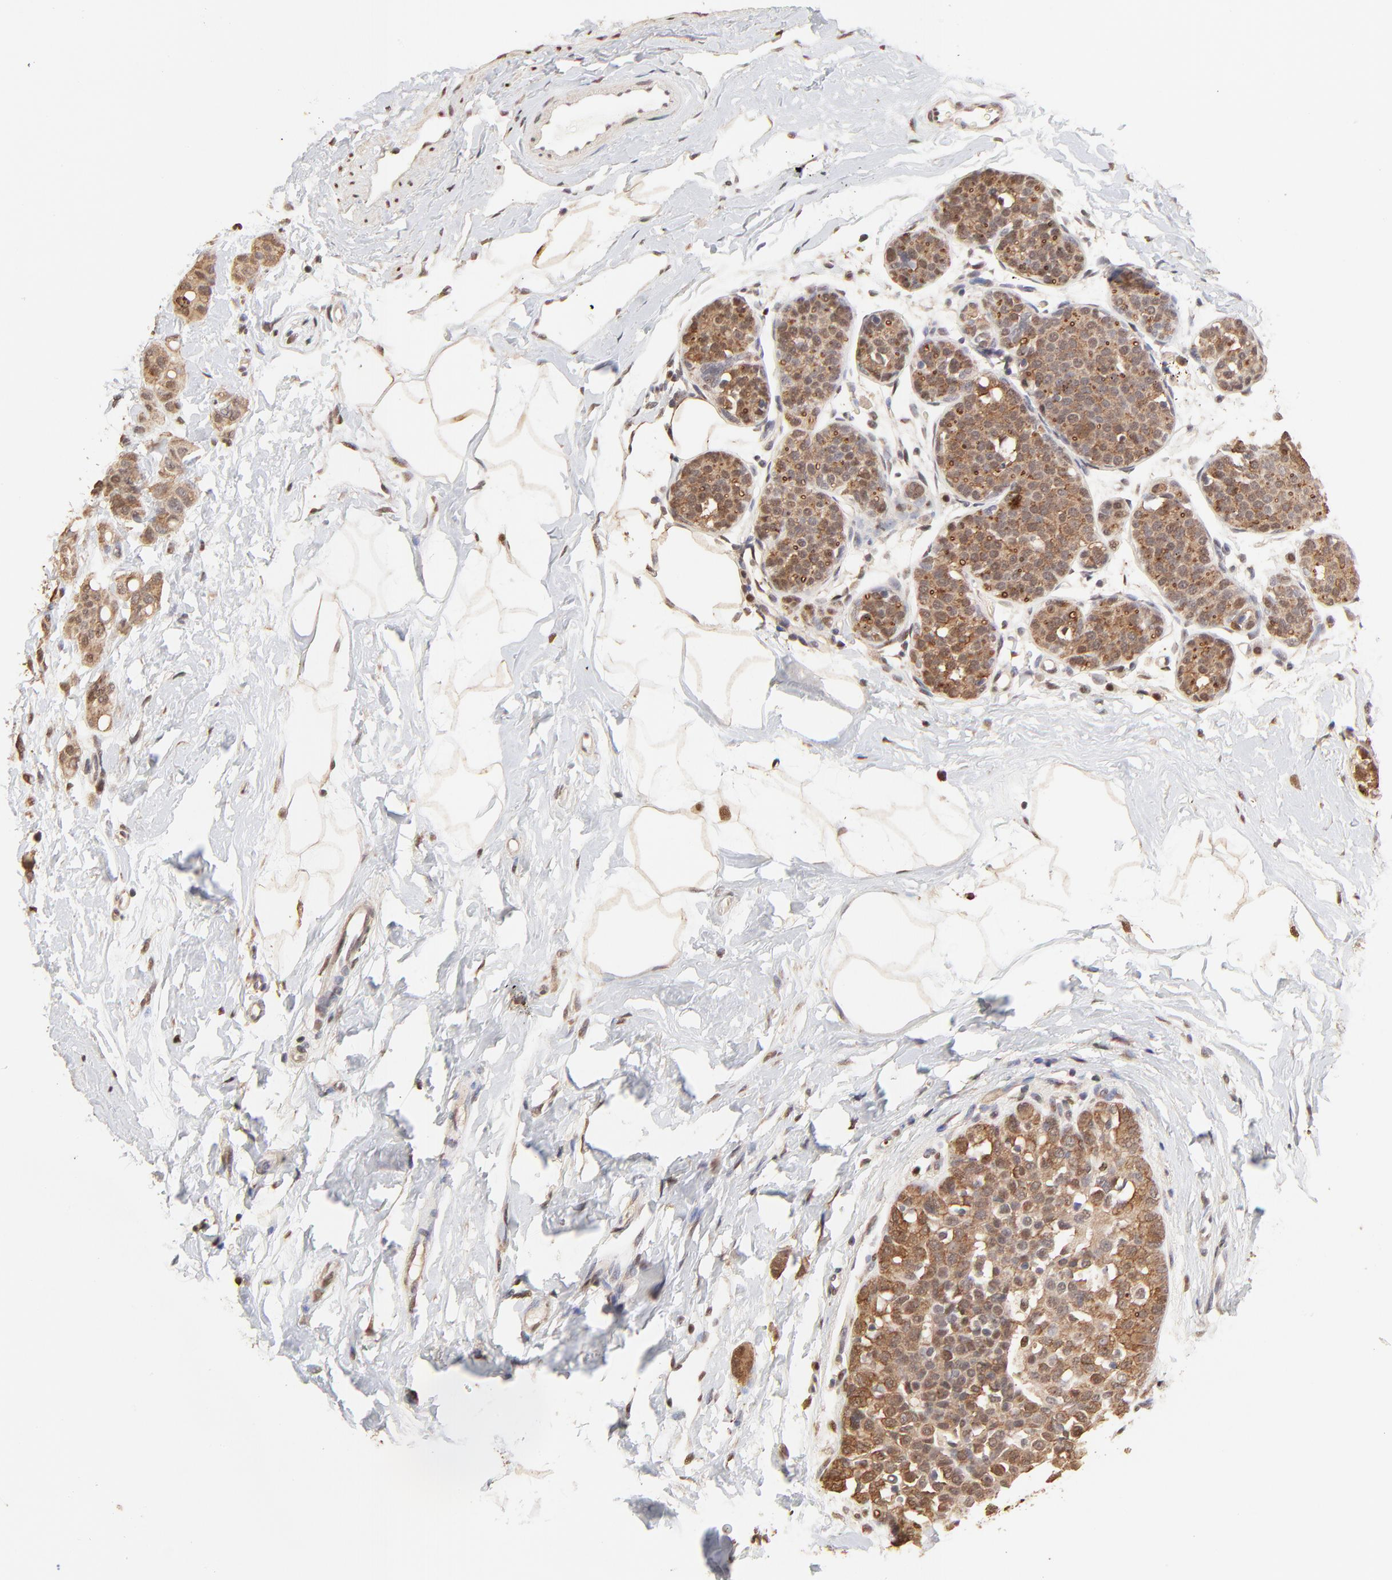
{"staining": {"intensity": "weak", "quantity": ">75%", "location": "cytoplasmic/membranous"}, "tissue": "breast cancer", "cell_type": "Tumor cells", "image_type": "cancer", "snomed": [{"axis": "morphology", "description": "Lobular carcinoma, in situ"}, {"axis": "morphology", "description": "Lobular carcinoma"}, {"axis": "topography", "description": "Breast"}], "caption": "Lobular carcinoma (breast) stained with DAB (3,3'-diaminobenzidine) immunohistochemistry (IHC) shows low levels of weak cytoplasmic/membranous positivity in about >75% of tumor cells. (IHC, brightfield microscopy, high magnification).", "gene": "BIRC5", "patient": {"sex": "female", "age": 41}}